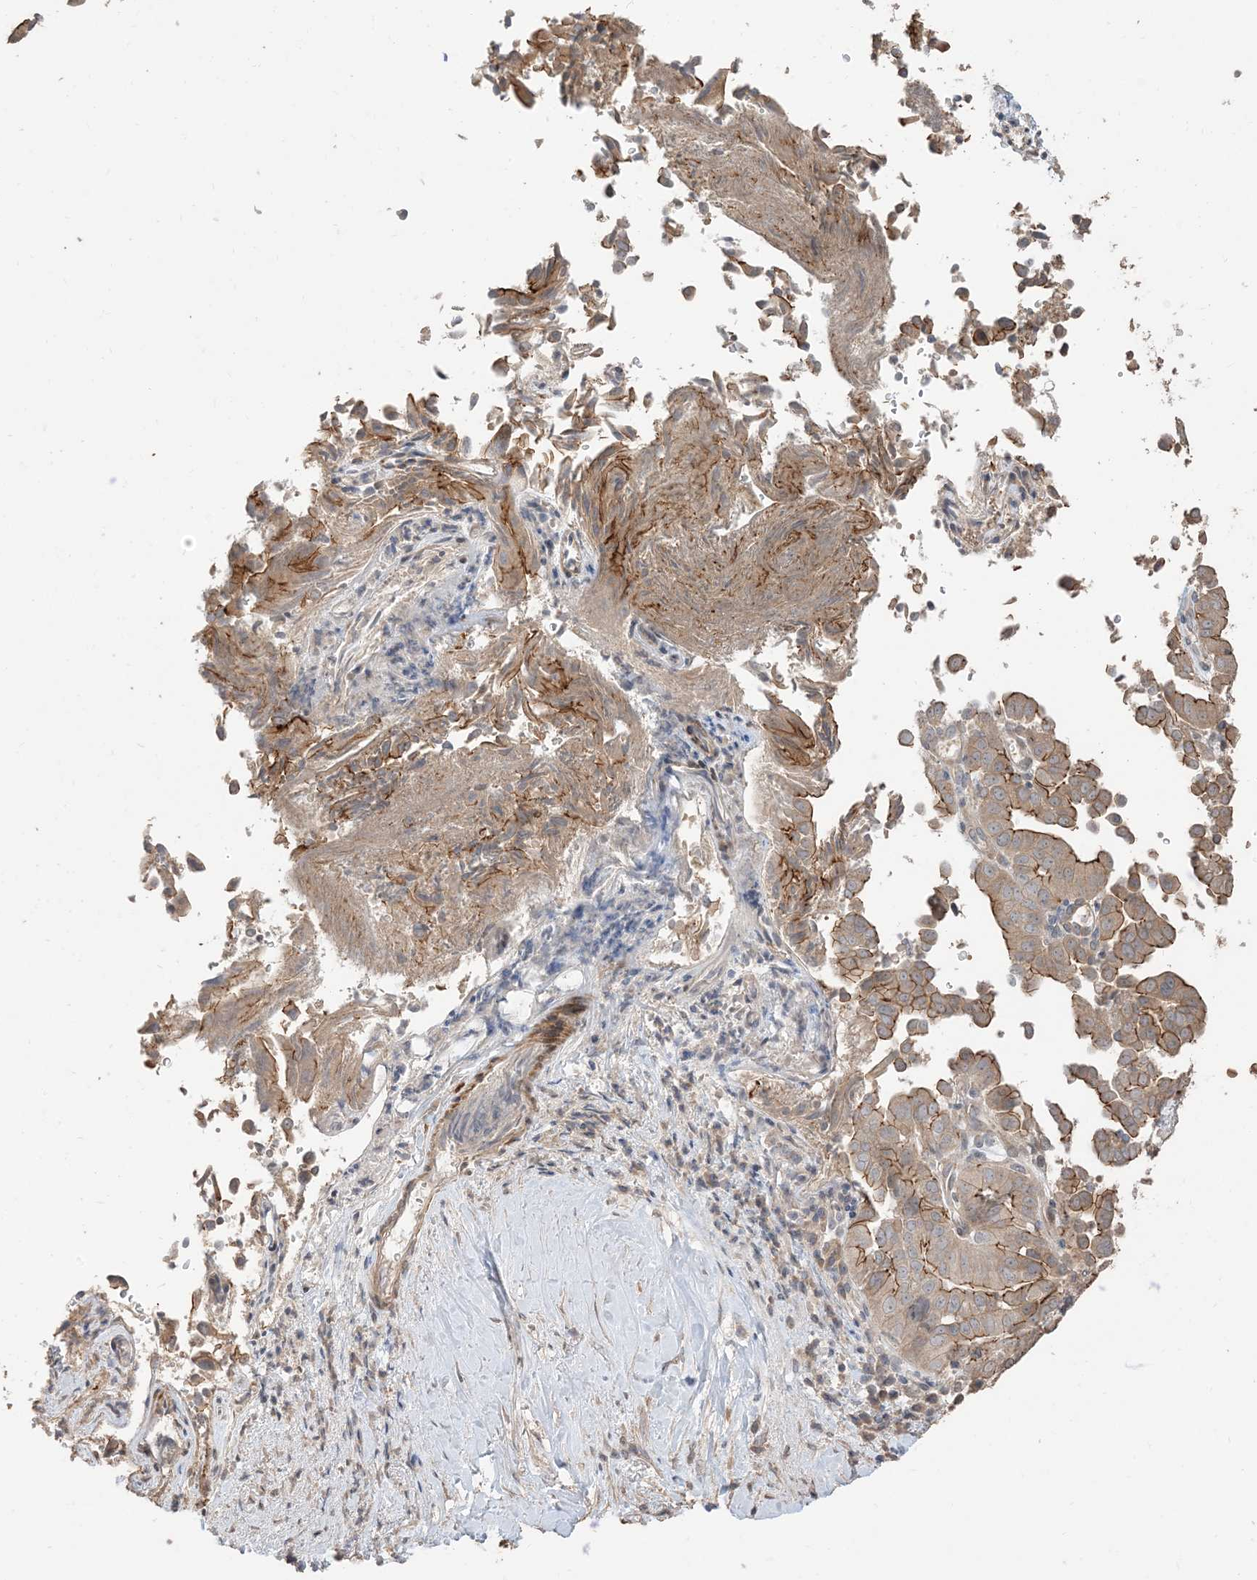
{"staining": {"intensity": "strong", "quantity": "25%-75%", "location": "cytoplasmic/membranous"}, "tissue": "liver cancer", "cell_type": "Tumor cells", "image_type": "cancer", "snomed": [{"axis": "morphology", "description": "Cholangiocarcinoma"}, {"axis": "topography", "description": "Liver"}], "caption": "An image of cholangiocarcinoma (liver) stained for a protein exhibits strong cytoplasmic/membranous brown staining in tumor cells.", "gene": "RNF175", "patient": {"sex": "female", "age": 75}}